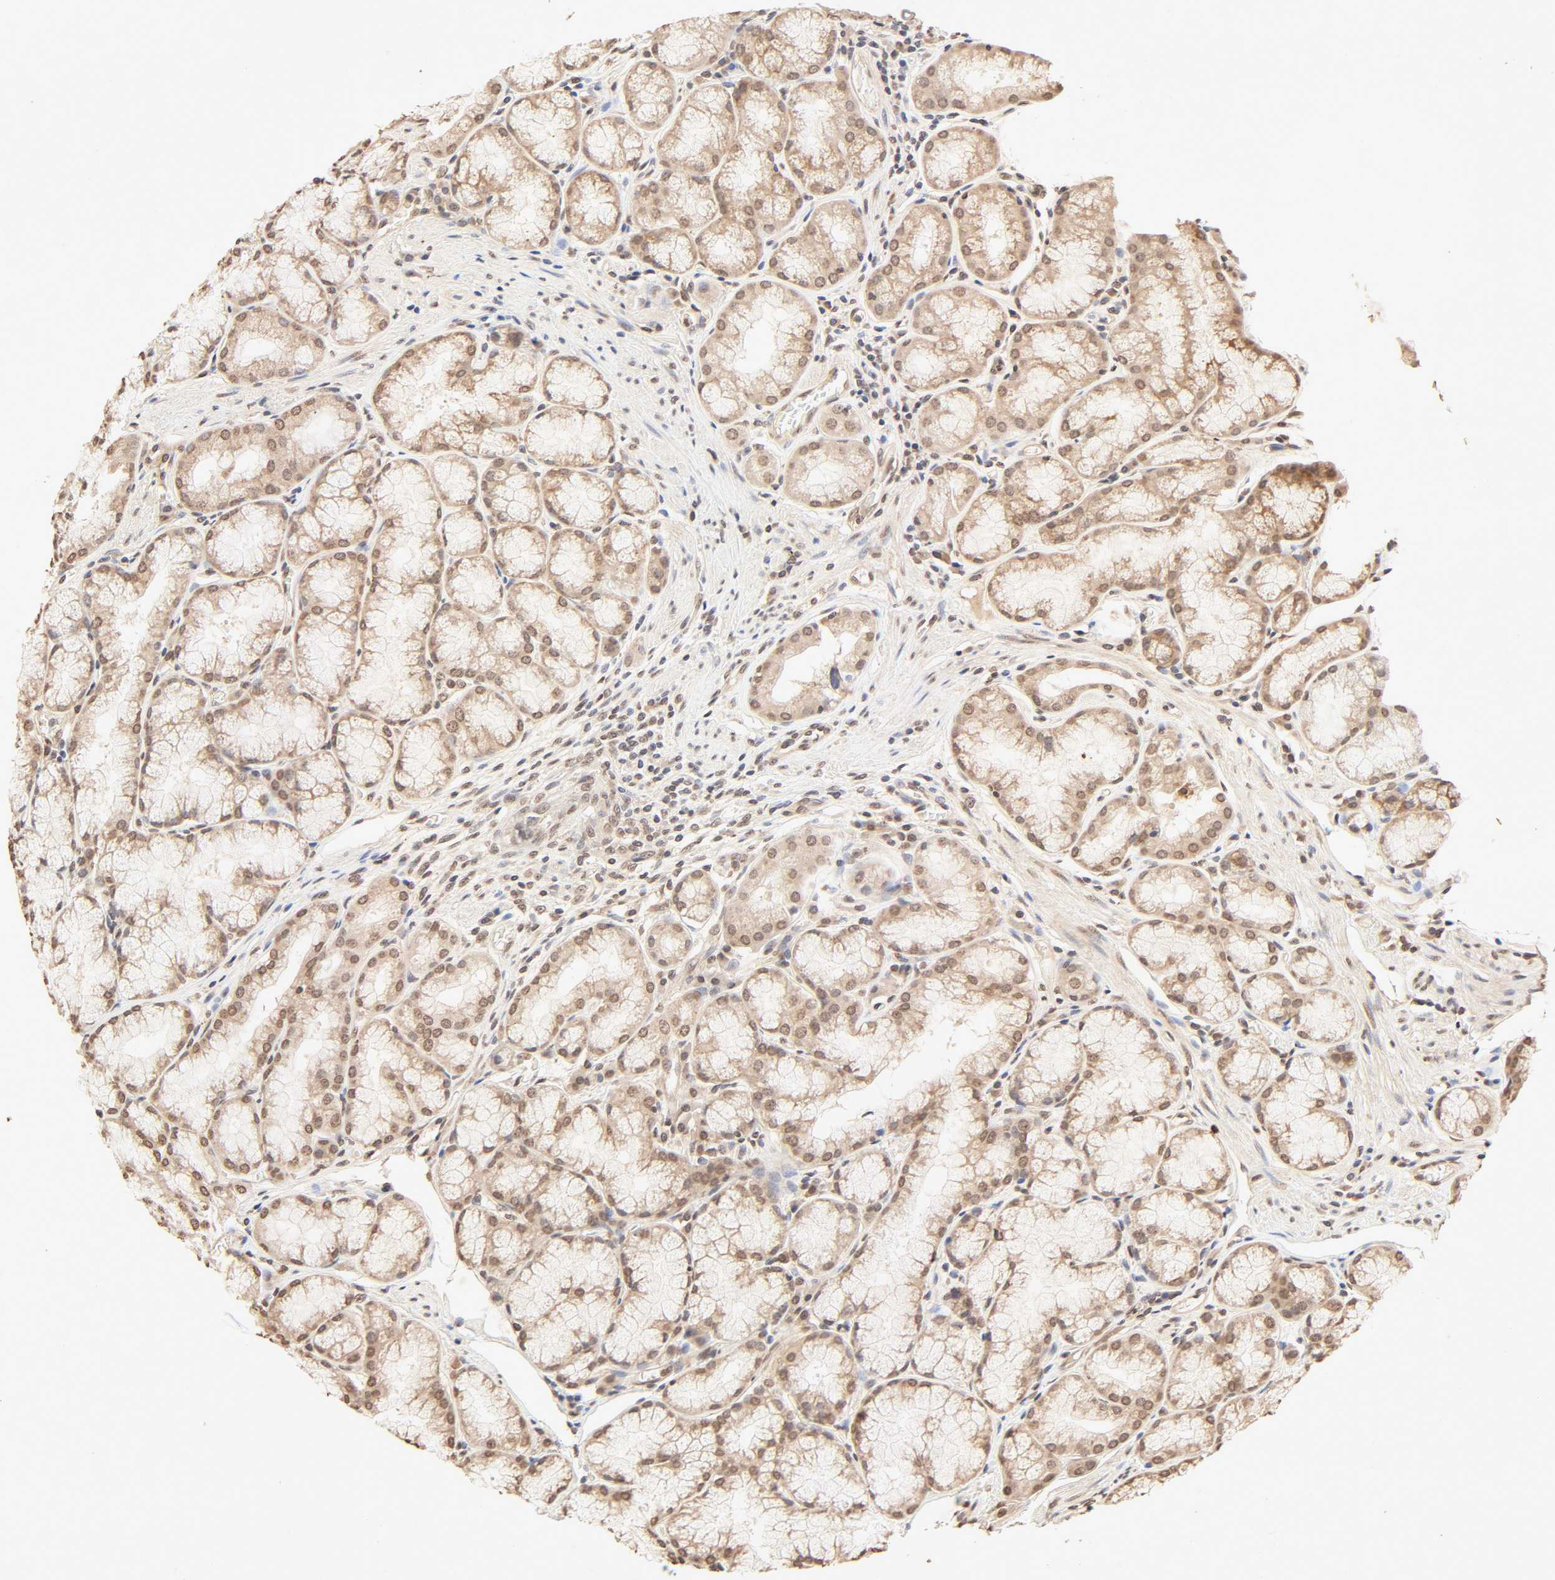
{"staining": {"intensity": "moderate", "quantity": ">75%", "location": "cytoplasmic/membranous,nuclear"}, "tissue": "stomach", "cell_type": "Glandular cells", "image_type": "normal", "snomed": [{"axis": "morphology", "description": "Normal tissue, NOS"}, {"axis": "topography", "description": "Stomach, lower"}], "caption": "High-magnification brightfield microscopy of unremarkable stomach stained with DAB (3,3'-diaminobenzidine) (brown) and counterstained with hematoxylin (blue). glandular cells exhibit moderate cytoplasmic/membranous,nuclear positivity is present in approximately>75% of cells.", "gene": "TBL1X", "patient": {"sex": "male", "age": 56}}